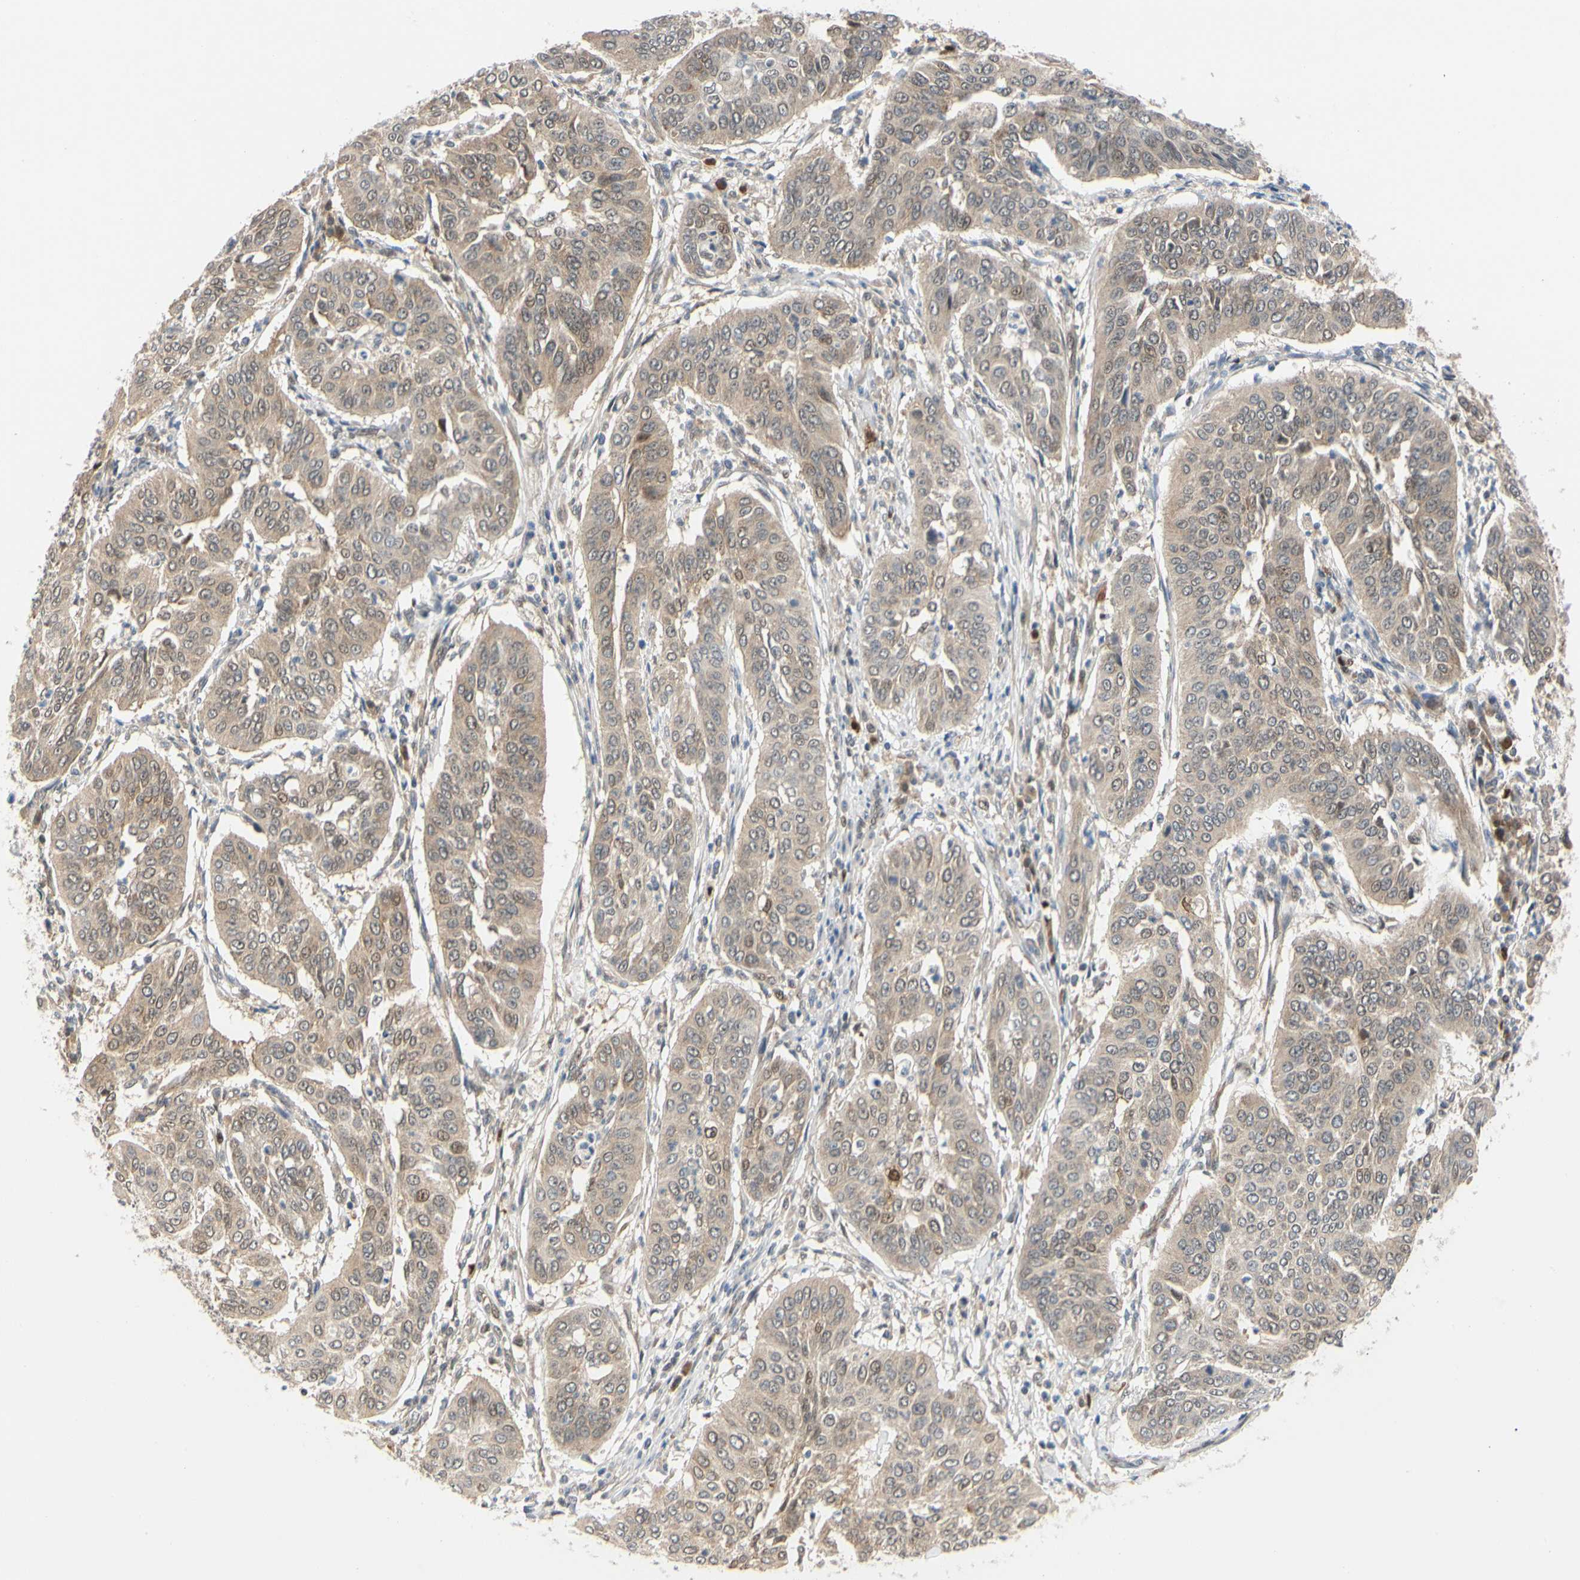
{"staining": {"intensity": "moderate", "quantity": ">75%", "location": "cytoplasmic/membranous"}, "tissue": "cervical cancer", "cell_type": "Tumor cells", "image_type": "cancer", "snomed": [{"axis": "morphology", "description": "Normal tissue, NOS"}, {"axis": "morphology", "description": "Squamous cell carcinoma, NOS"}, {"axis": "topography", "description": "Cervix"}], "caption": "The histopathology image exhibits immunohistochemical staining of cervical cancer (squamous cell carcinoma). There is moderate cytoplasmic/membranous staining is present in about >75% of tumor cells. The staining was performed using DAB (3,3'-diaminobenzidine), with brown indicating positive protein expression. Nuclei are stained blue with hematoxylin.", "gene": "CDK5", "patient": {"sex": "female", "age": 39}}